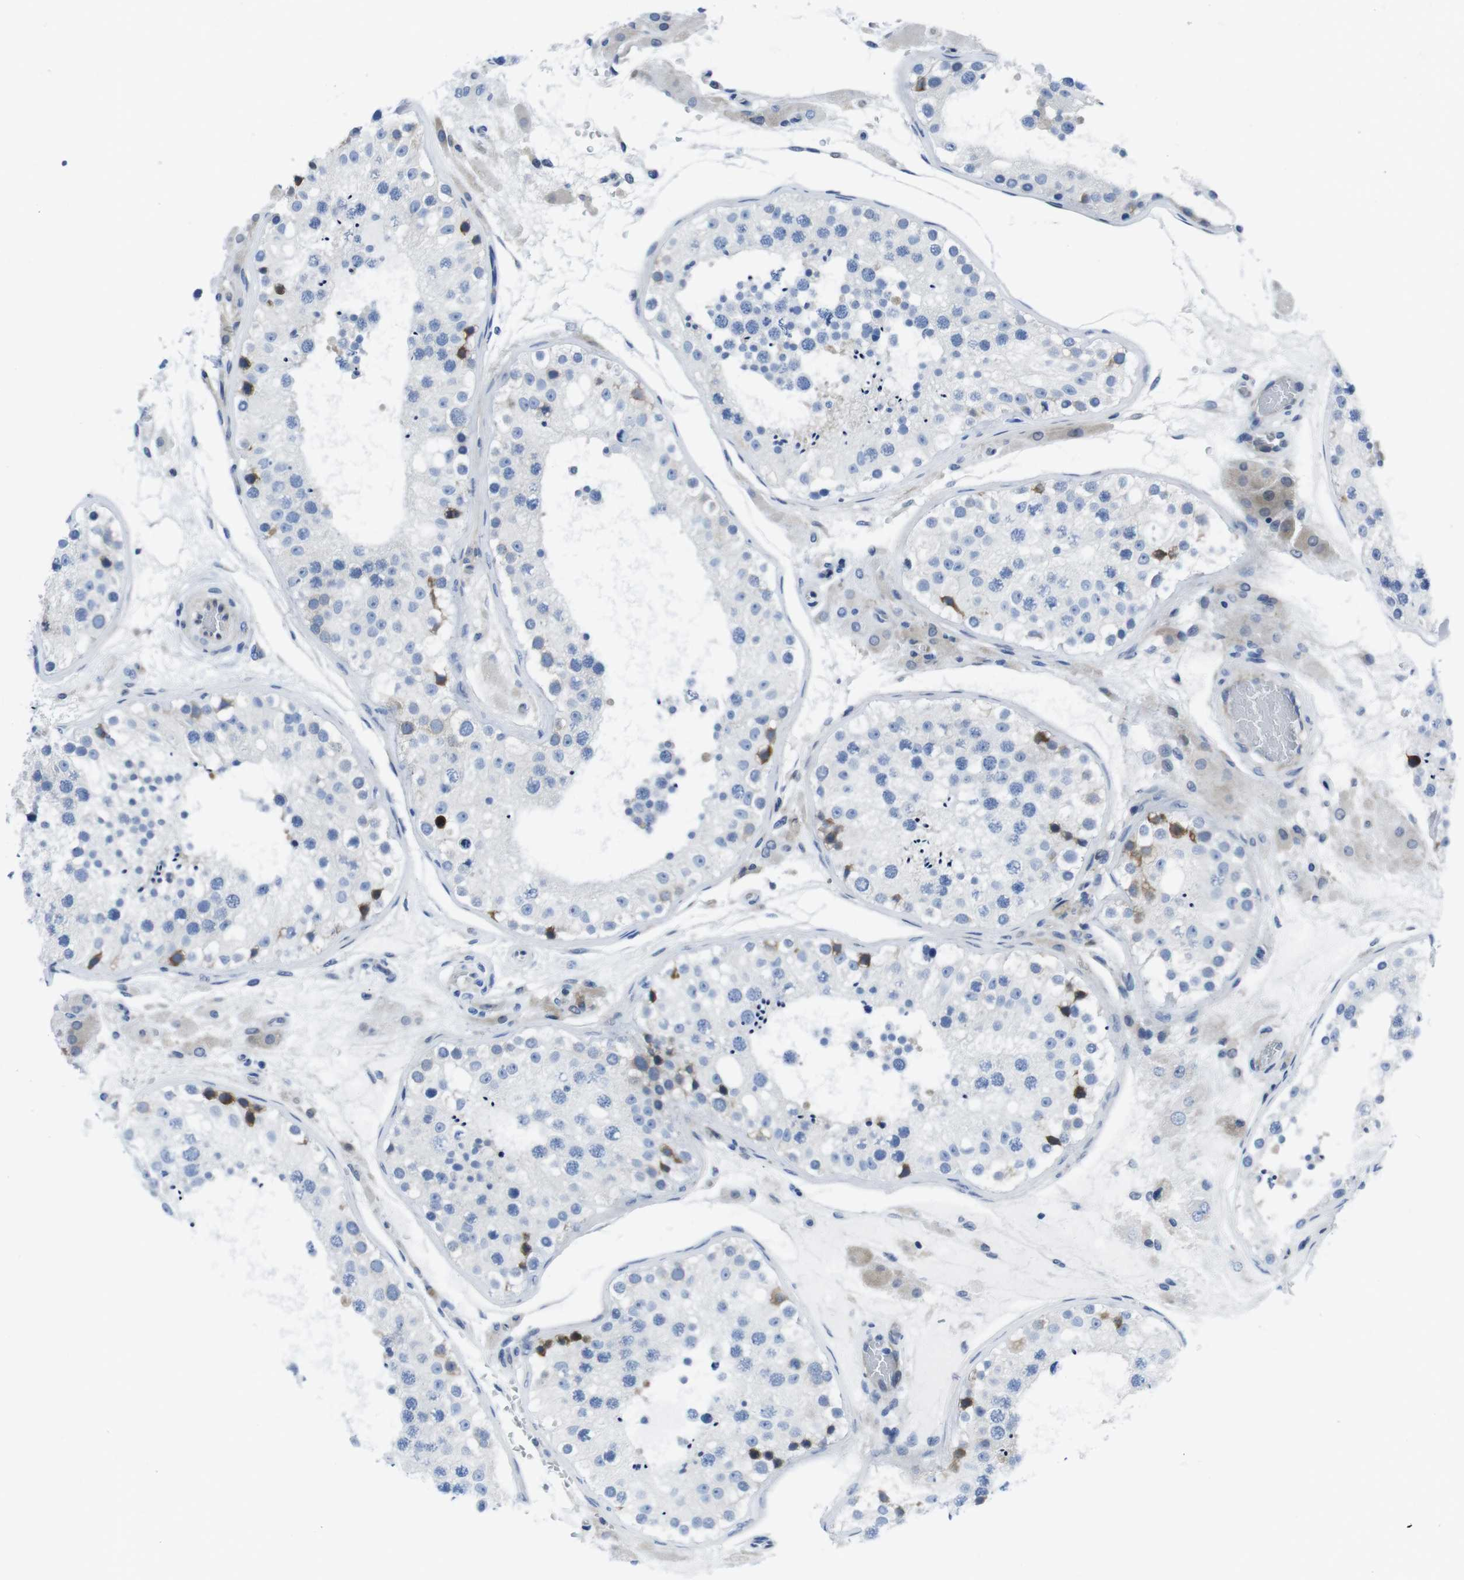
{"staining": {"intensity": "strong", "quantity": "<25%", "location": "cytoplasmic/membranous"}, "tissue": "testis", "cell_type": "Cells in seminiferous ducts", "image_type": "normal", "snomed": [{"axis": "morphology", "description": "Normal tissue, NOS"}, {"axis": "topography", "description": "Testis"}], "caption": "Protein staining of unremarkable testis reveals strong cytoplasmic/membranous staining in approximately <25% of cells in seminiferous ducts. (Brightfield microscopy of DAB IHC at high magnification).", "gene": "EIF4A1", "patient": {"sex": "male", "age": 26}}